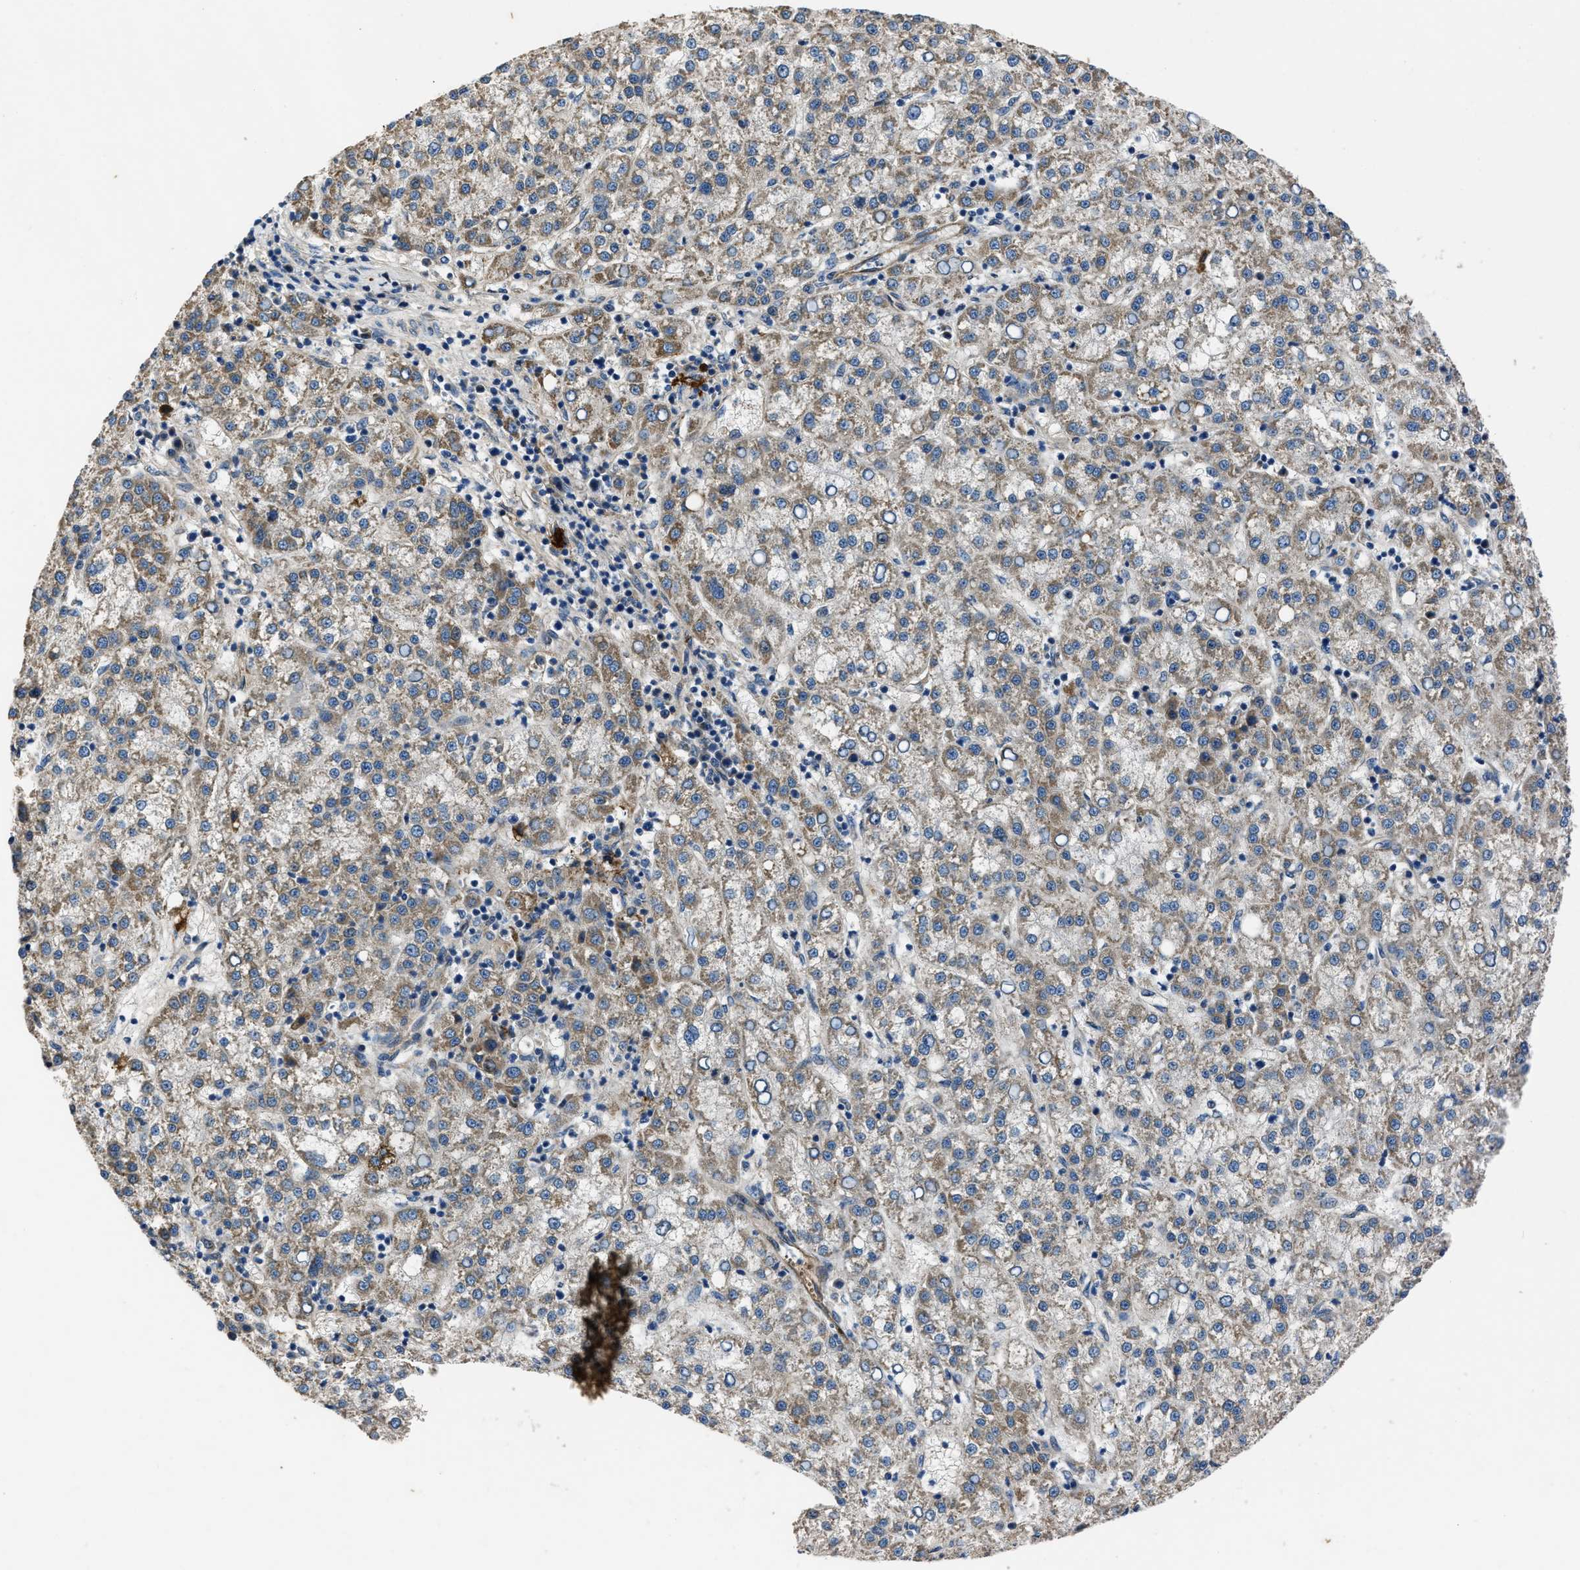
{"staining": {"intensity": "negative", "quantity": "none", "location": "none"}, "tissue": "liver cancer", "cell_type": "Tumor cells", "image_type": "cancer", "snomed": [{"axis": "morphology", "description": "Carcinoma, Hepatocellular, NOS"}, {"axis": "topography", "description": "Liver"}], "caption": "Liver hepatocellular carcinoma was stained to show a protein in brown. There is no significant staining in tumor cells.", "gene": "ERC1", "patient": {"sex": "female", "age": 58}}